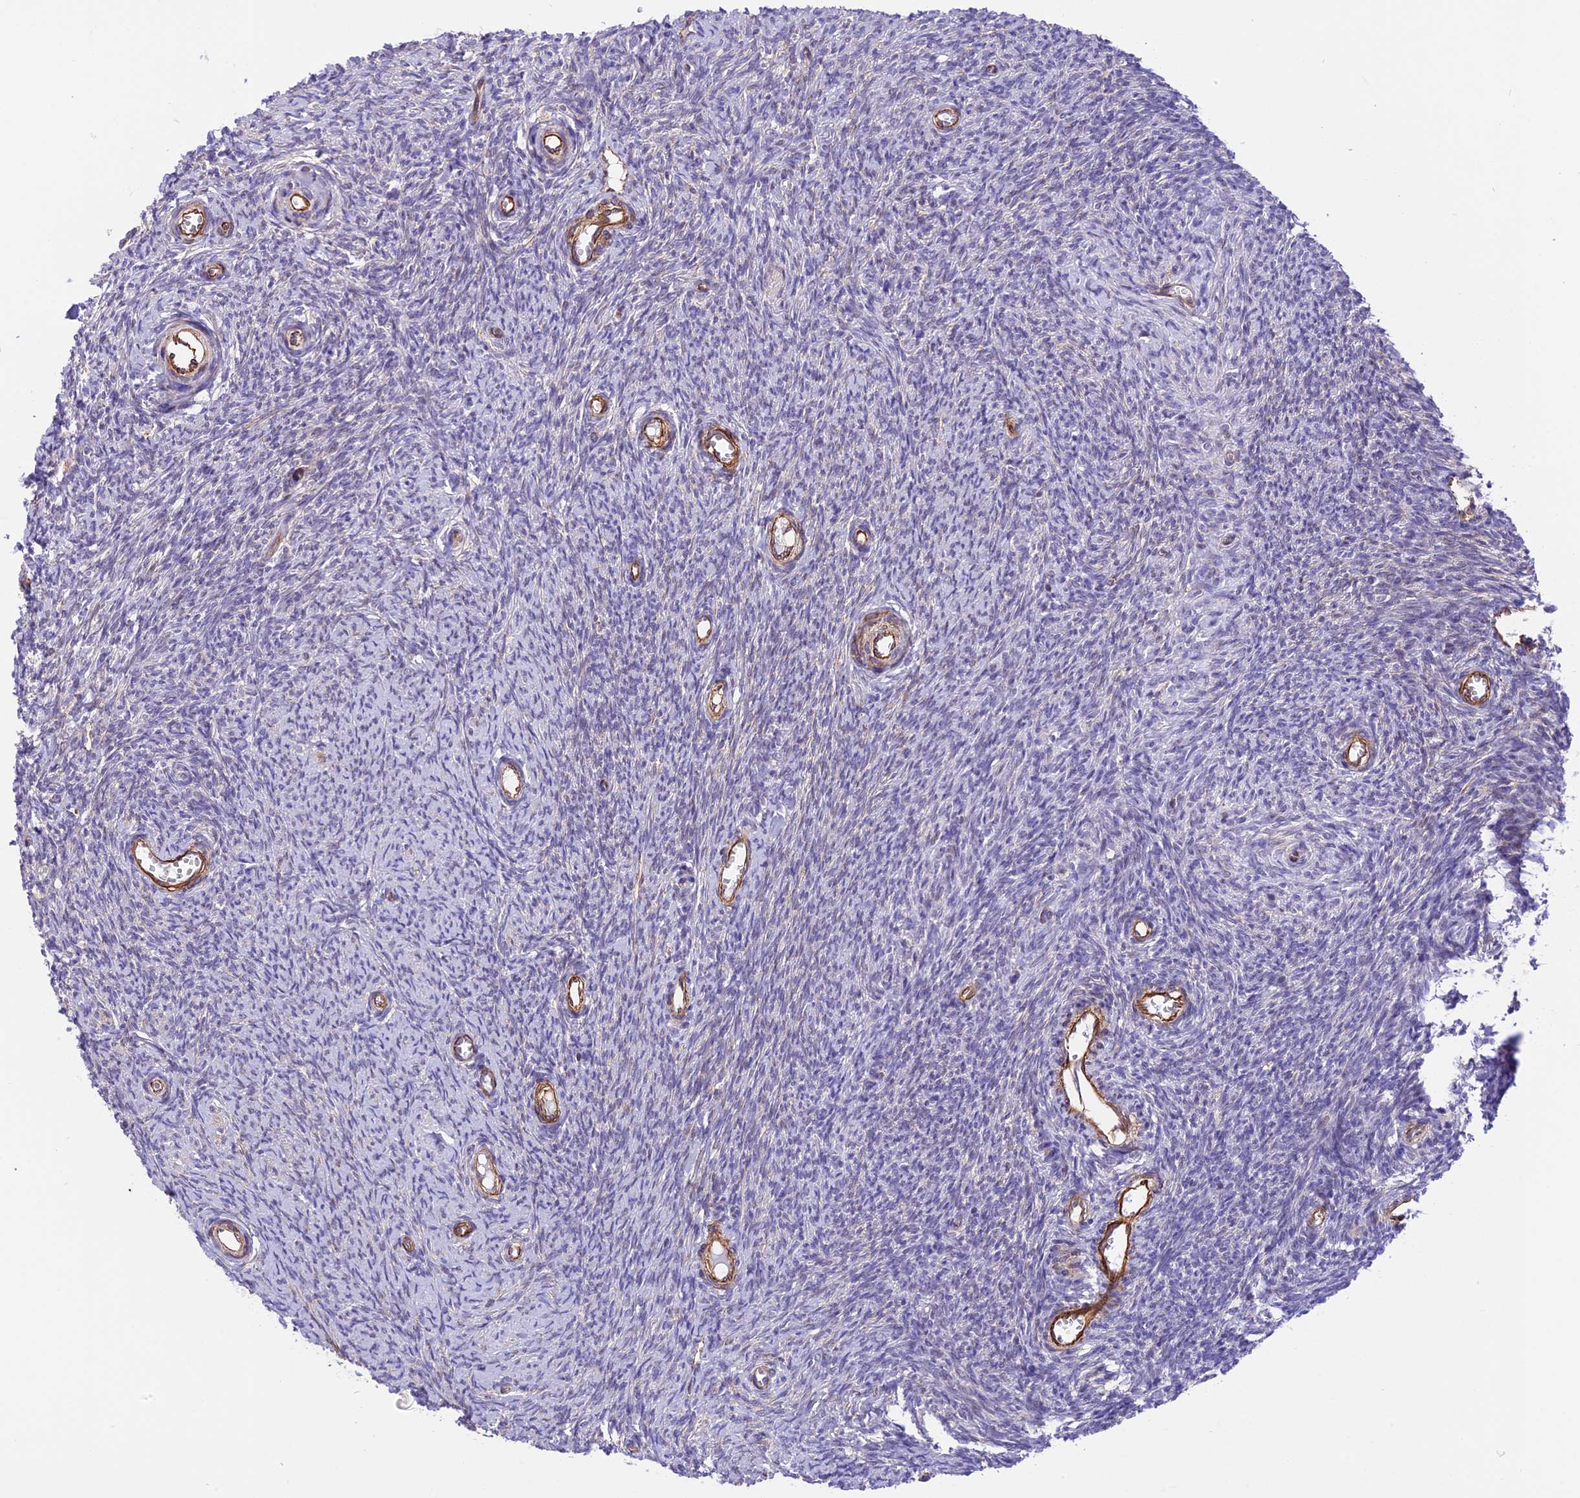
{"staining": {"intensity": "negative", "quantity": "none", "location": "none"}, "tissue": "ovary", "cell_type": "Follicle cells", "image_type": "normal", "snomed": [{"axis": "morphology", "description": "Normal tissue, NOS"}, {"axis": "topography", "description": "Ovary"}], "caption": "The image exhibits no significant positivity in follicle cells of ovary. (DAB (3,3'-diaminobenzidine) immunohistochemistry with hematoxylin counter stain).", "gene": "R3HDM4", "patient": {"sex": "female", "age": 44}}